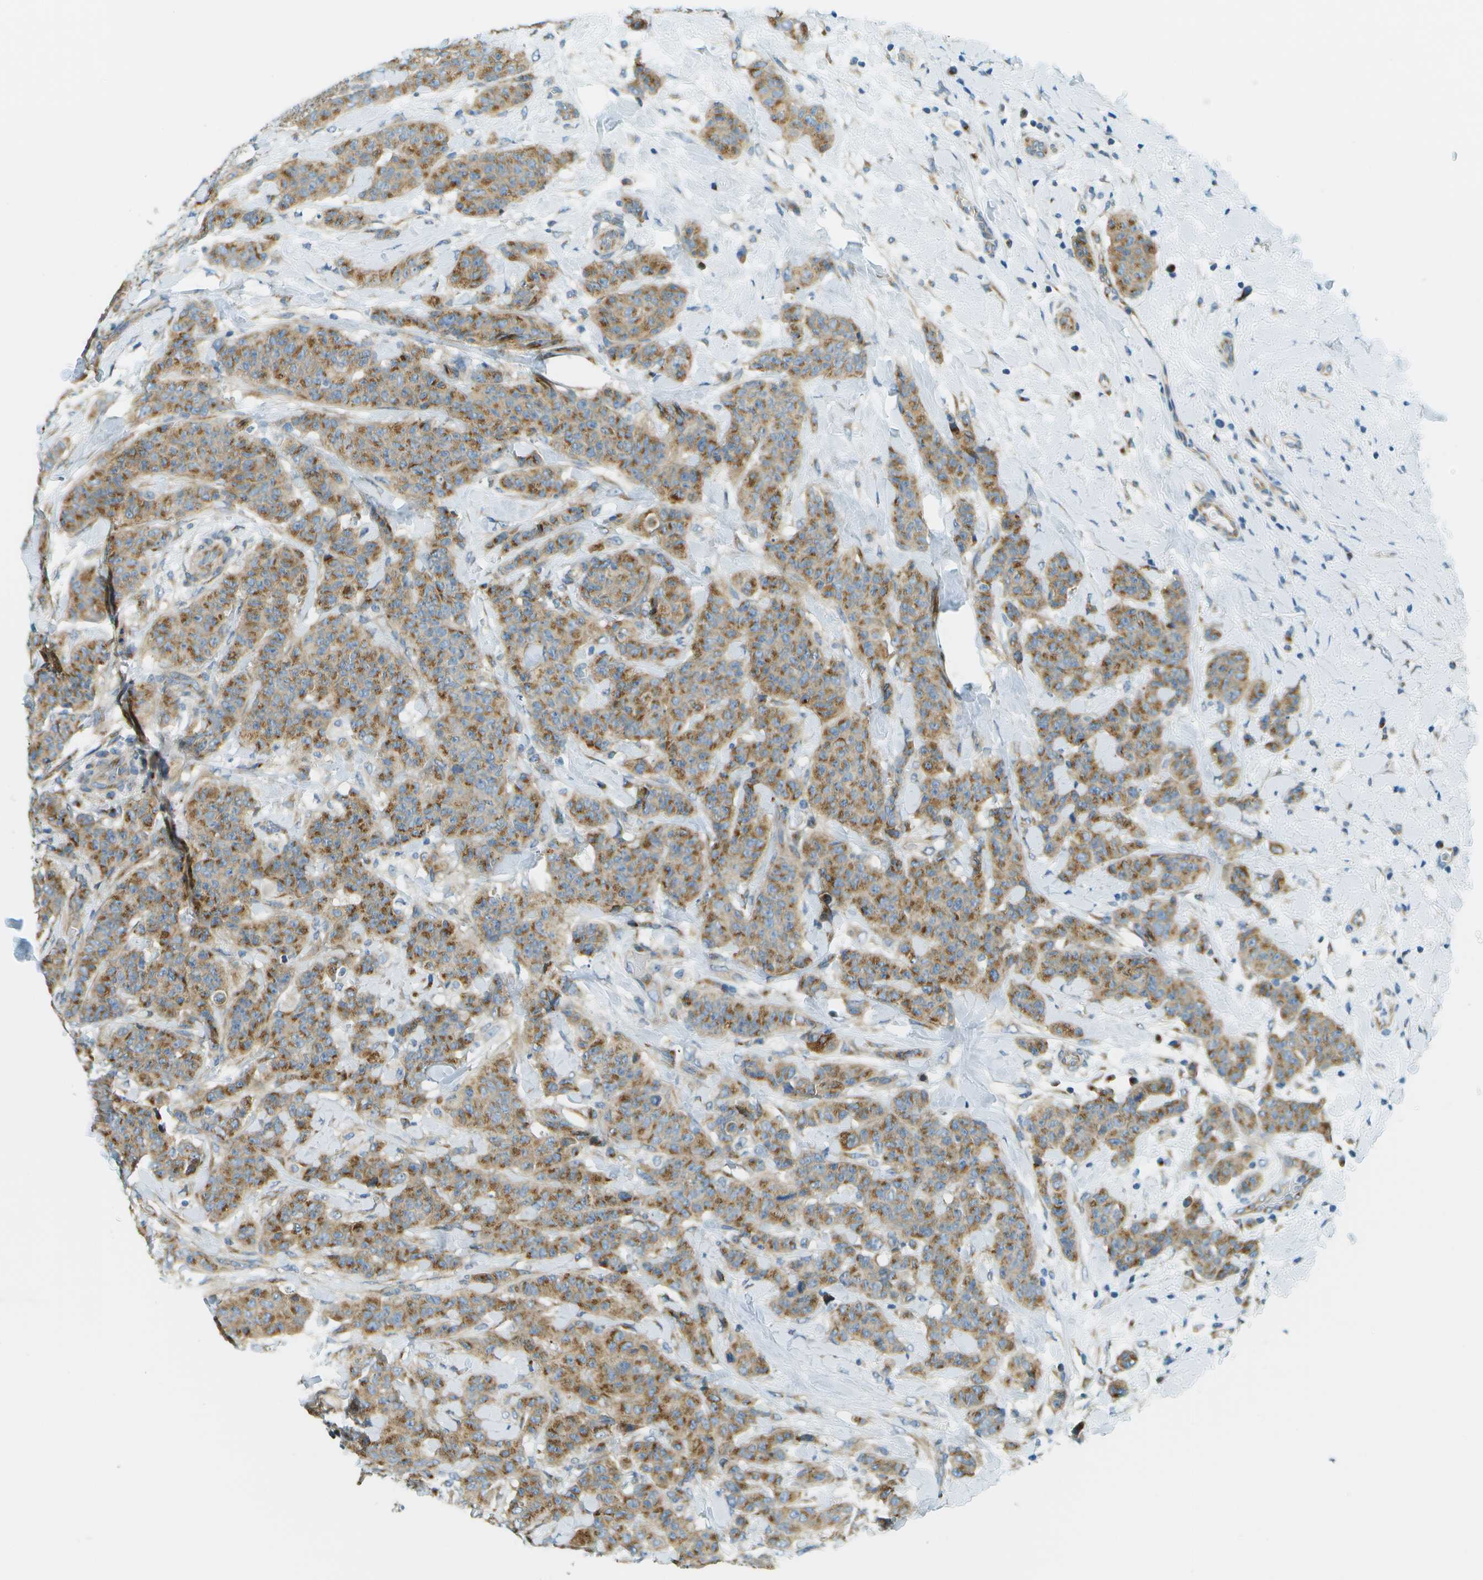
{"staining": {"intensity": "moderate", "quantity": ">75%", "location": "cytoplasmic/membranous"}, "tissue": "breast cancer", "cell_type": "Tumor cells", "image_type": "cancer", "snomed": [{"axis": "morphology", "description": "Normal tissue, NOS"}, {"axis": "morphology", "description": "Duct carcinoma"}, {"axis": "topography", "description": "Breast"}], "caption": "Human breast cancer (invasive ductal carcinoma) stained with a protein marker demonstrates moderate staining in tumor cells.", "gene": "ACBD3", "patient": {"sex": "female", "age": 40}}